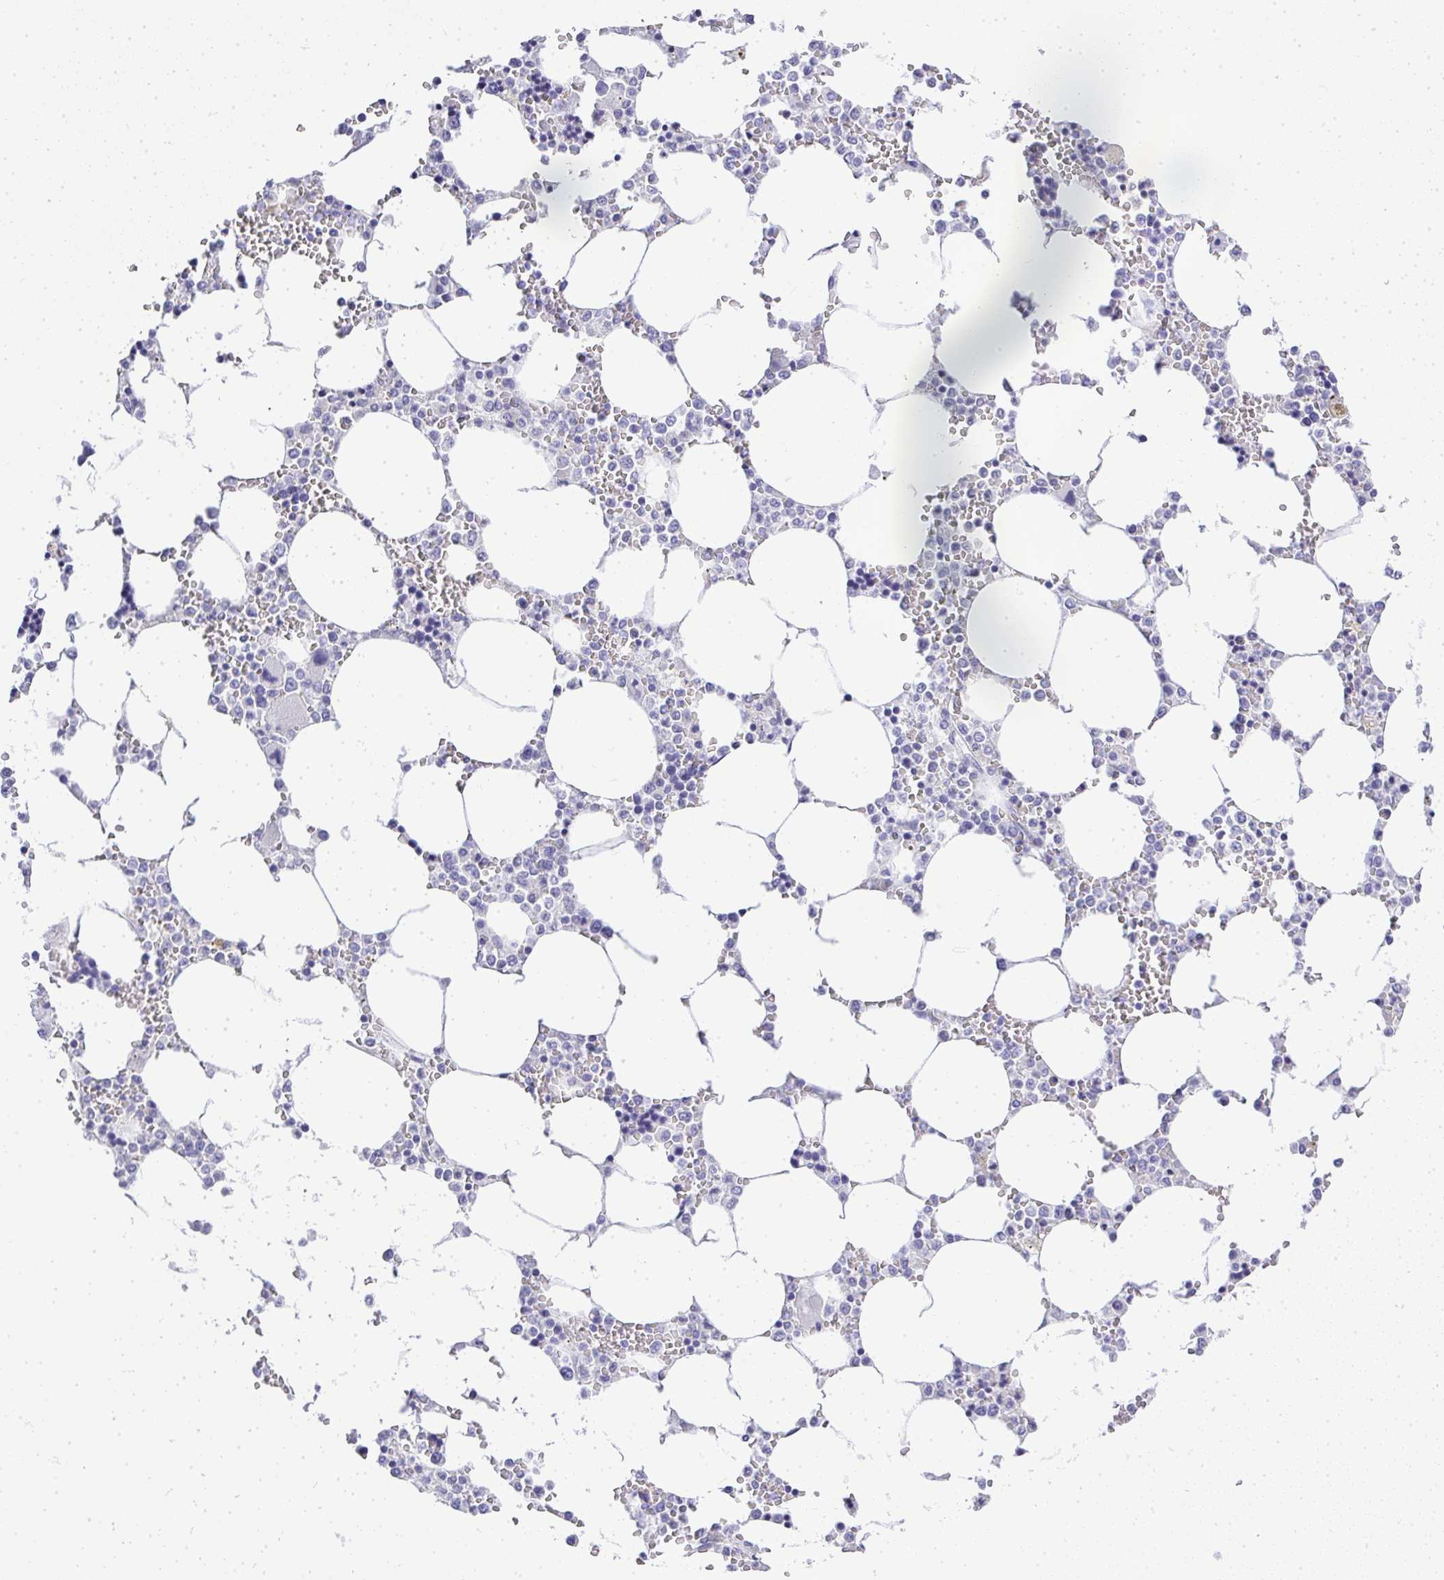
{"staining": {"intensity": "negative", "quantity": "none", "location": "none"}, "tissue": "bone marrow", "cell_type": "Hematopoietic cells", "image_type": "normal", "snomed": [{"axis": "morphology", "description": "Normal tissue, NOS"}, {"axis": "topography", "description": "Bone marrow"}], "caption": "A high-resolution micrograph shows immunohistochemistry staining of benign bone marrow, which demonstrates no significant expression in hematopoietic cells.", "gene": "PLPPR3", "patient": {"sex": "male", "age": 64}}